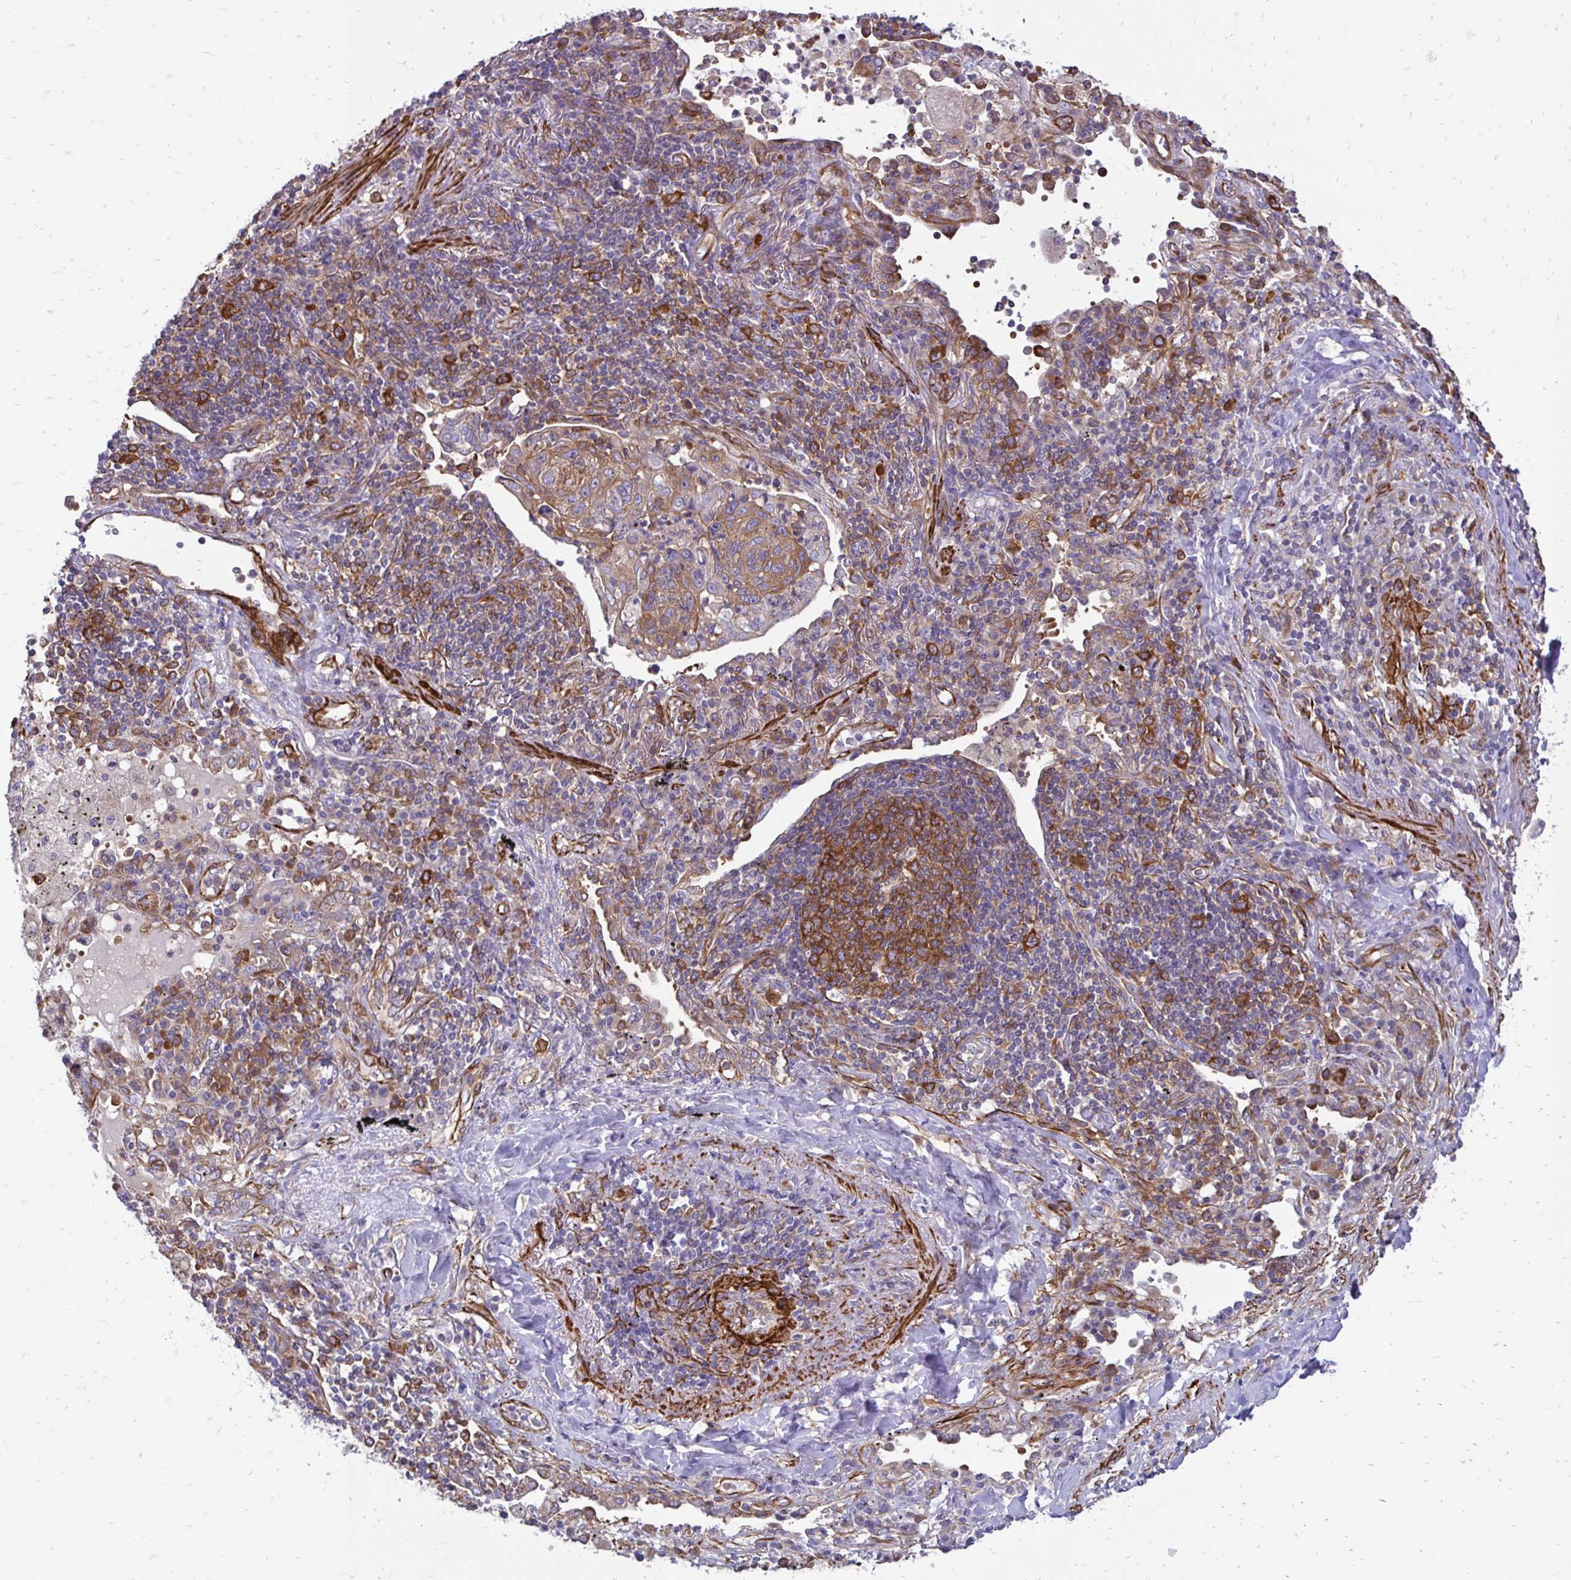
{"staining": {"intensity": "moderate", "quantity": ">75%", "location": "cytoplasmic/membranous"}, "tissue": "lung cancer", "cell_type": "Tumor cells", "image_type": "cancer", "snomed": [{"axis": "morphology", "description": "Squamous cell carcinoma, NOS"}, {"axis": "topography", "description": "Lymph node"}, {"axis": "topography", "description": "Lung"}], "caption": "Human lung cancer stained for a protein (brown) displays moderate cytoplasmic/membranous positive expression in approximately >75% of tumor cells.", "gene": "CTPS1", "patient": {"sex": "male", "age": 61}}